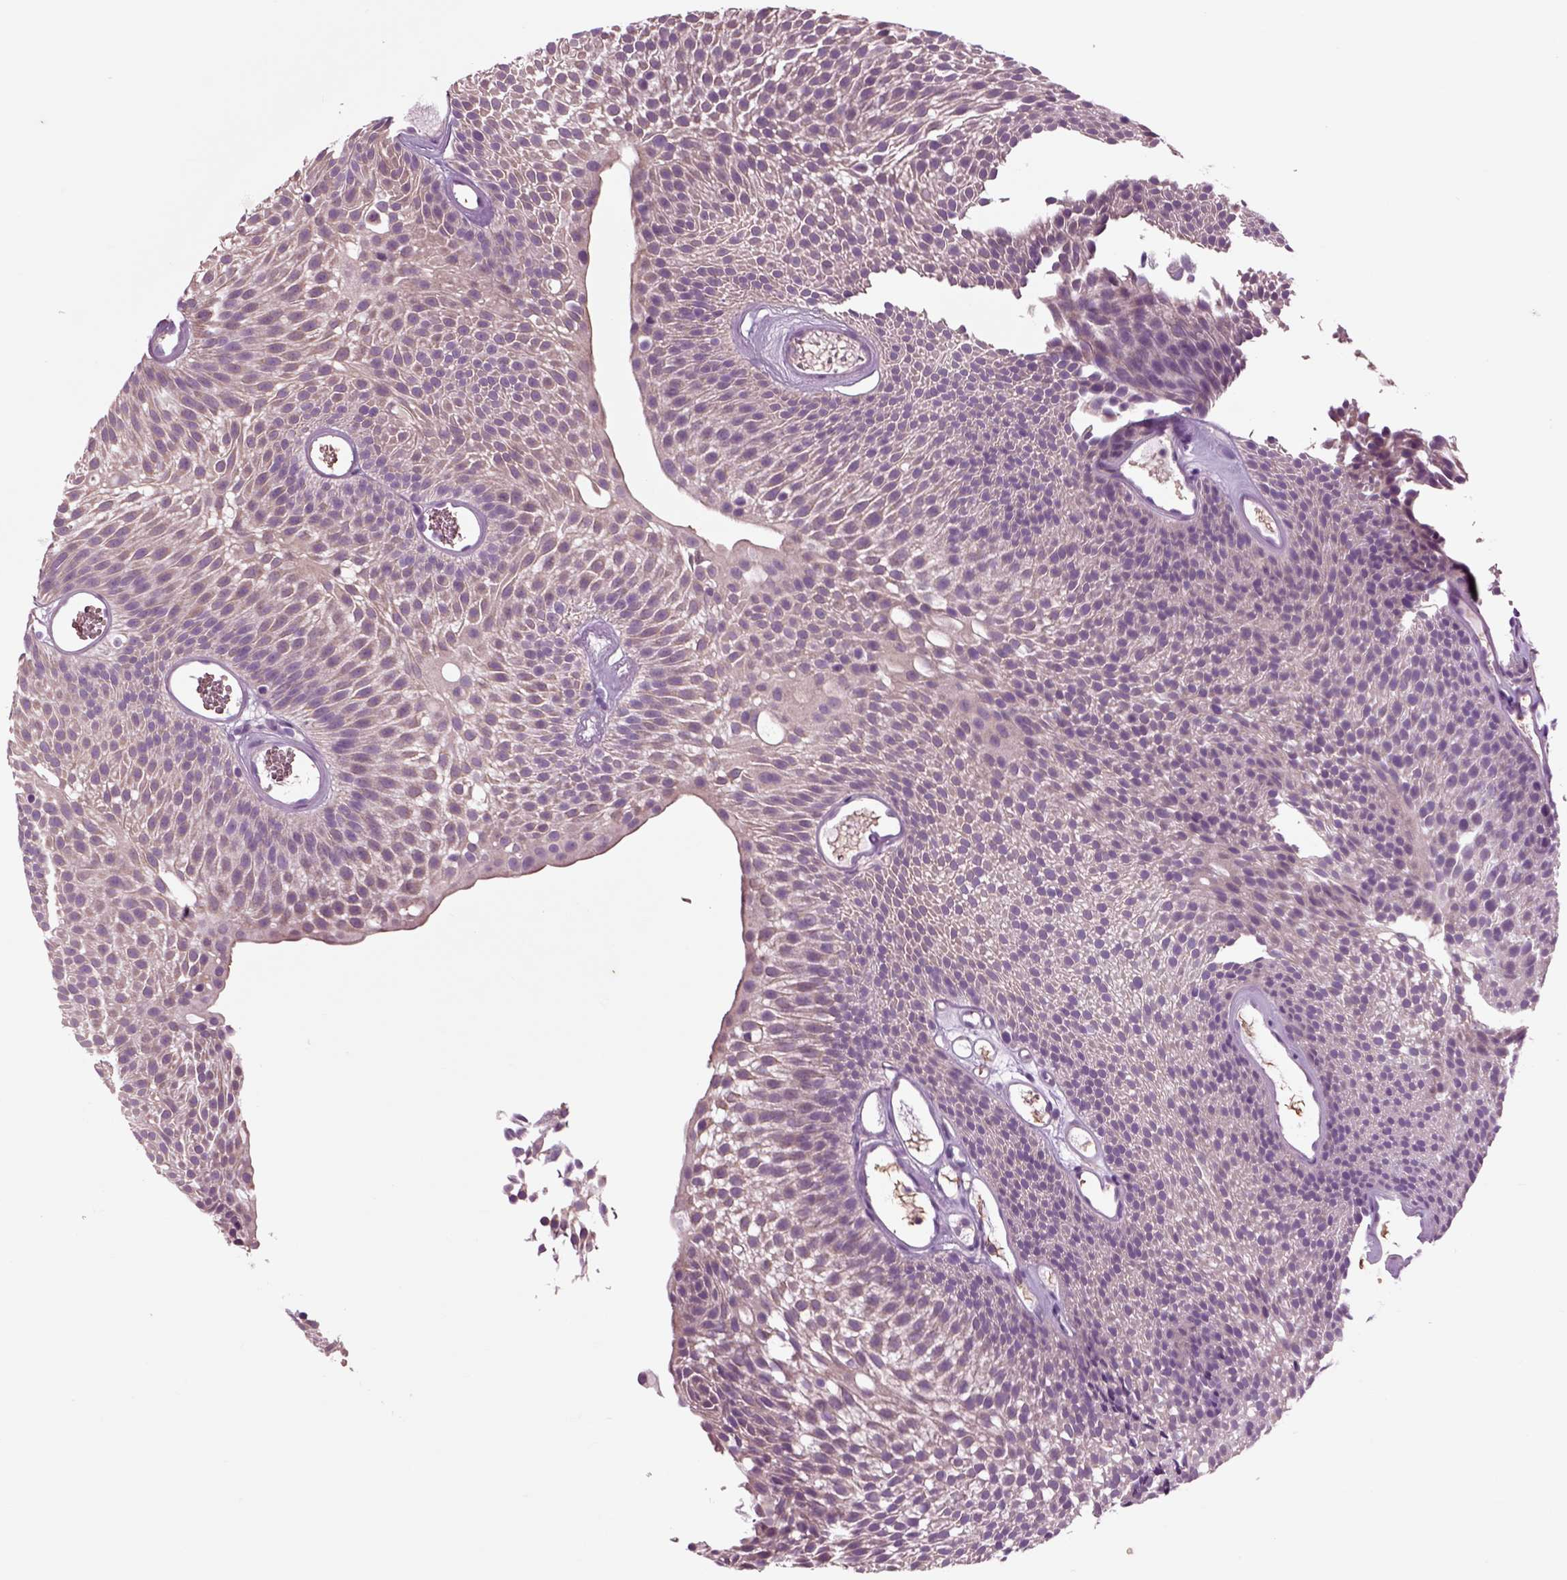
{"staining": {"intensity": "weak", "quantity": "<25%", "location": "cytoplasmic/membranous"}, "tissue": "urothelial cancer", "cell_type": "Tumor cells", "image_type": "cancer", "snomed": [{"axis": "morphology", "description": "Urothelial carcinoma, Low grade"}, {"axis": "topography", "description": "Urinary bladder"}], "caption": "Protein analysis of urothelial cancer exhibits no significant expression in tumor cells. Brightfield microscopy of immunohistochemistry stained with DAB (brown) and hematoxylin (blue), captured at high magnification.", "gene": "CHGB", "patient": {"sex": "male", "age": 52}}